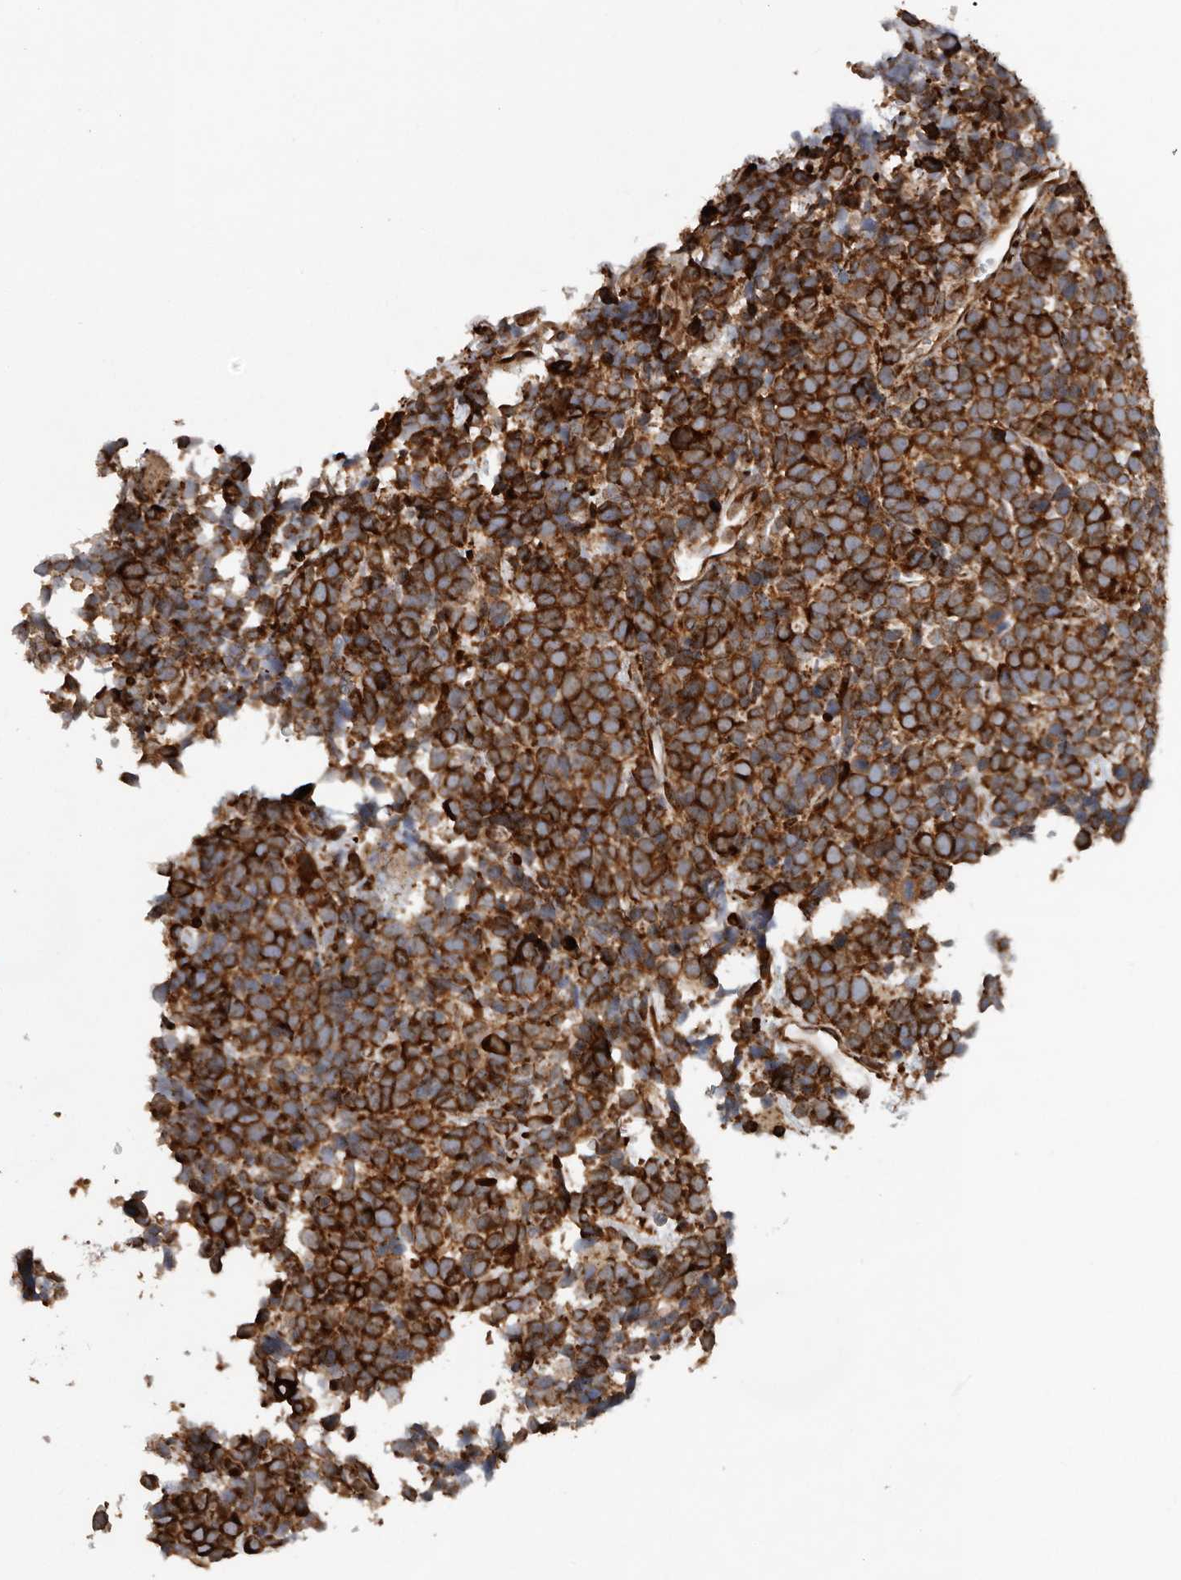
{"staining": {"intensity": "strong", "quantity": ">75%", "location": "cytoplasmic/membranous"}, "tissue": "urothelial cancer", "cell_type": "Tumor cells", "image_type": "cancer", "snomed": [{"axis": "morphology", "description": "Urothelial carcinoma, High grade"}, {"axis": "topography", "description": "Urinary bladder"}], "caption": "DAB immunohistochemical staining of human urothelial cancer displays strong cytoplasmic/membranous protein expression in approximately >75% of tumor cells.", "gene": "CEP350", "patient": {"sex": "female", "age": 82}}